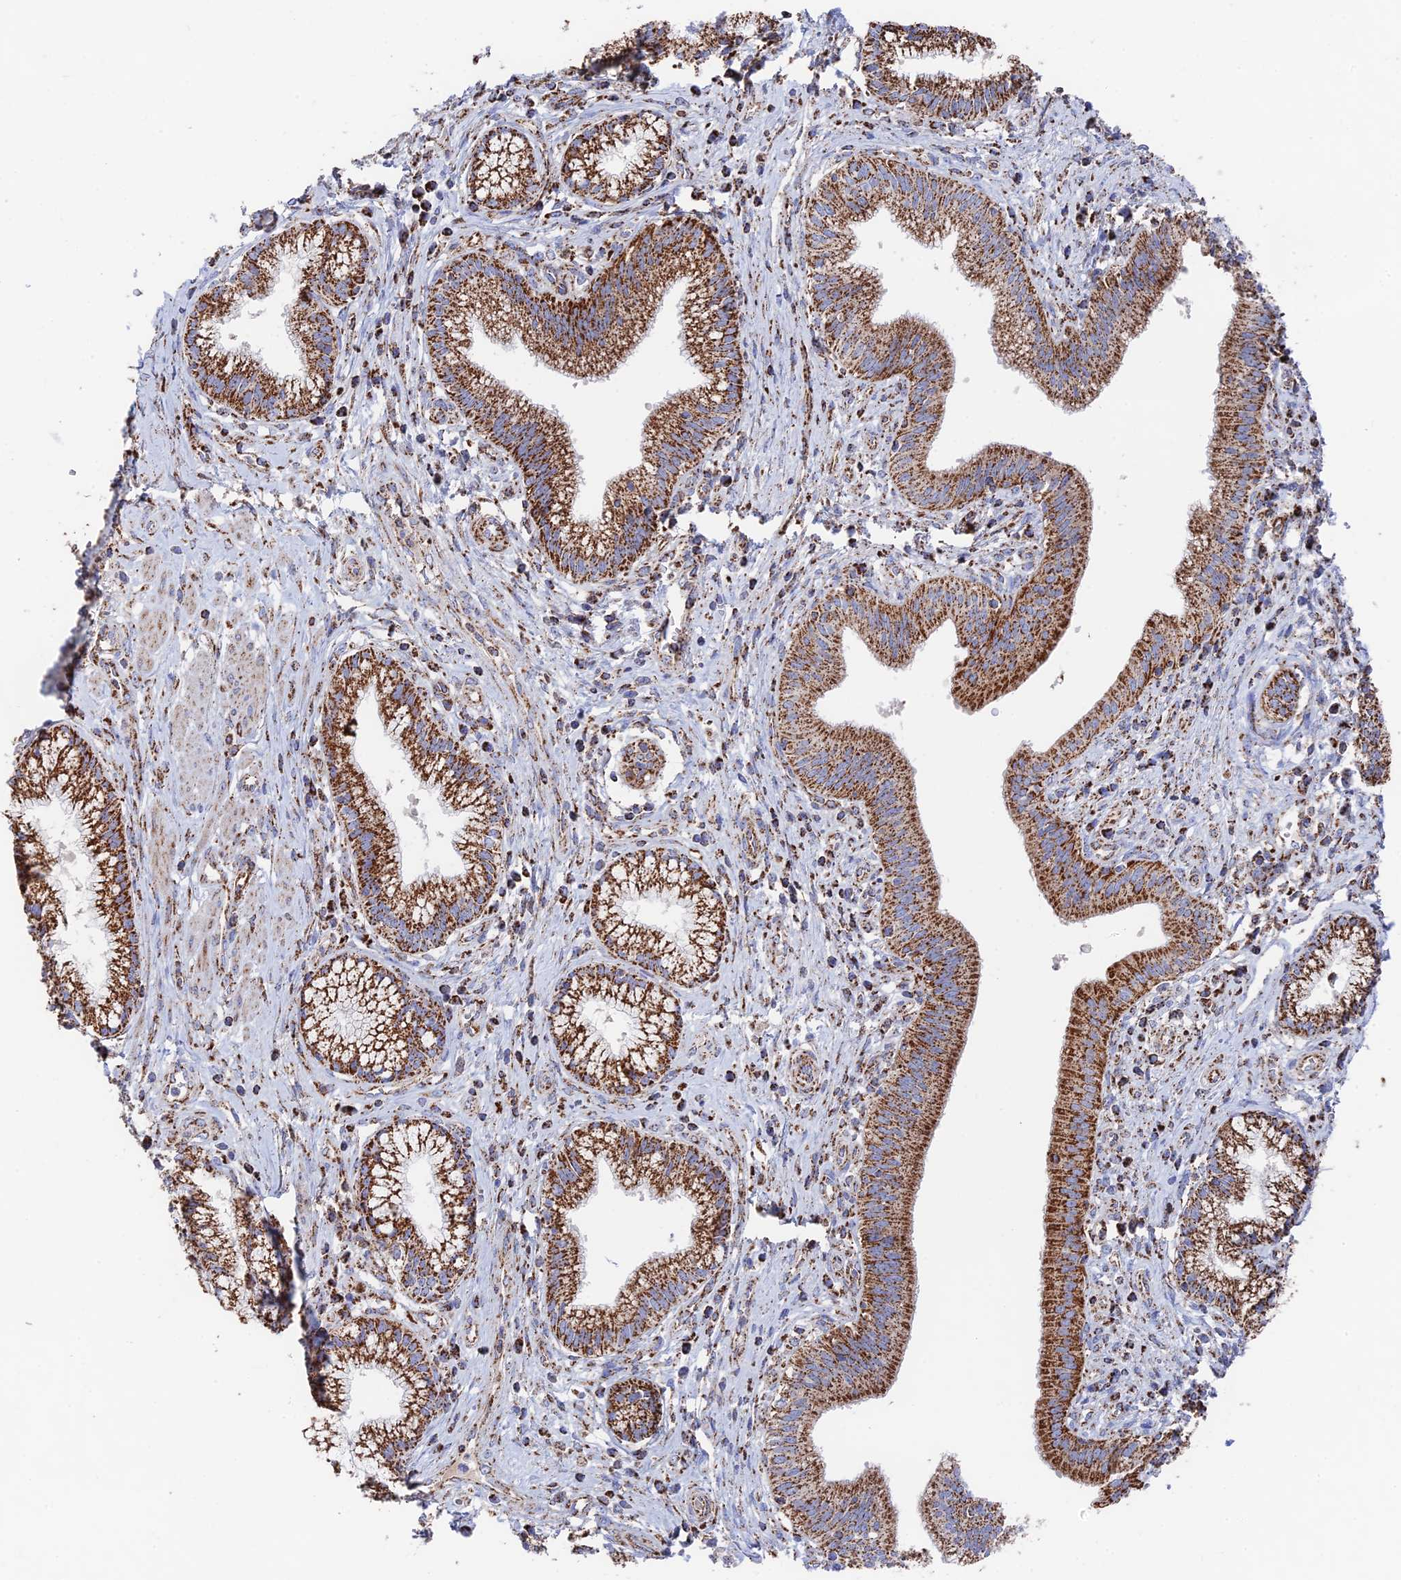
{"staining": {"intensity": "strong", "quantity": ">75%", "location": "cytoplasmic/membranous"}, "tissue": "pancreatic cancer", "cell_type": "Tumor cells", "image_type": "cancer", "snomed": [{"axis": "morphology", "description": "Adenocarcinoma, NOS"}, {"axis": "topography", "description": "Pancreas"}], "caption": "The image exhibits immunohistochemical staining of pancreatic adenocarcinoma. There is strong cytoplasmic/membranous positivity is seen in about >75% of tumor cells.", "gene": "HAUS8", "patient": {"sex": "male", "age": 72}}